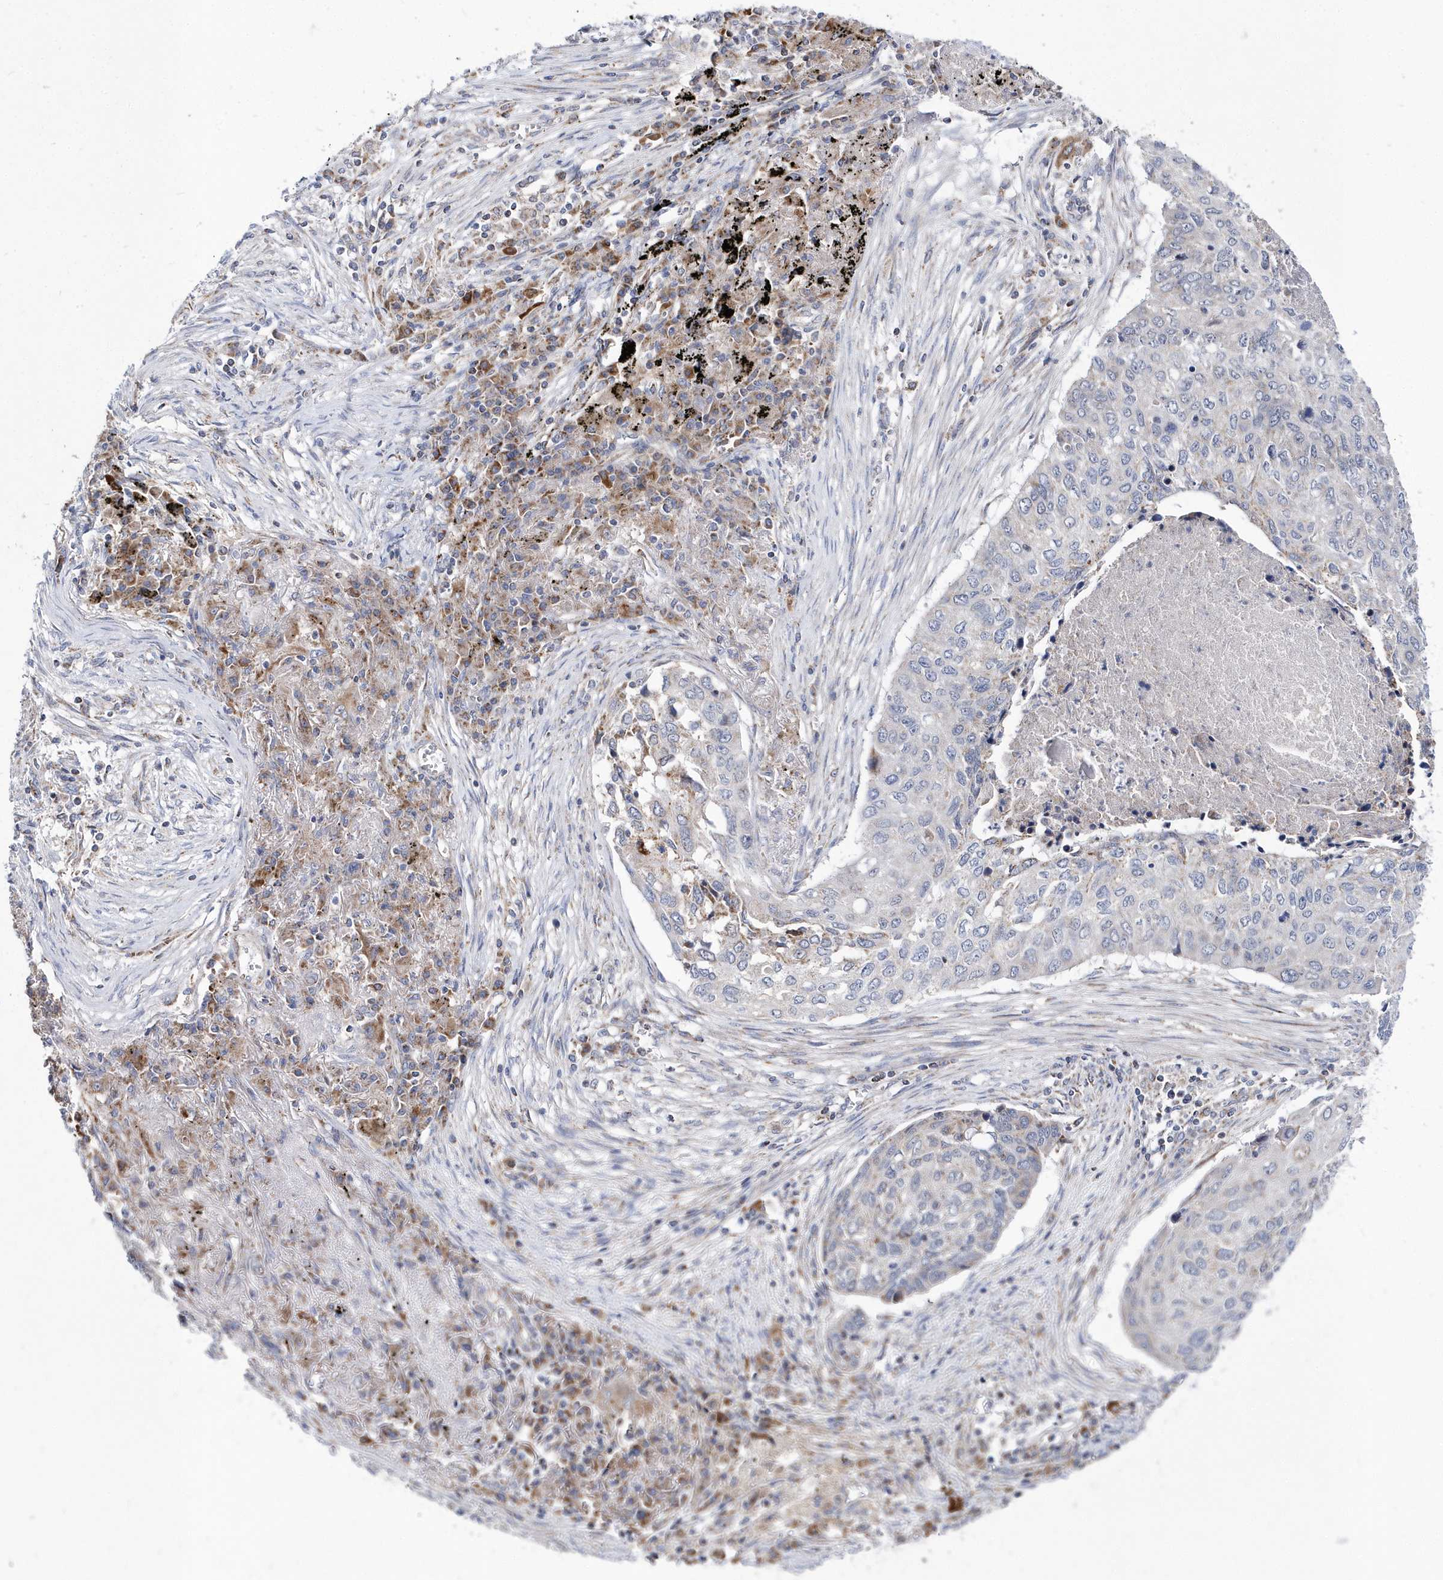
{"staining": {"intensity": "negative", "quantity": "none", "location": "none"}, "tissue": "lung cancer", "cell_type": "Tumor cells", "image_type": "cancer", "snomed": [{"axis": "morphology", "description": "Squamous cell carcinoma, NOS"}, {"axis": "topography", "description": "Lung"}], "caption": "An immunohistochemistry (IHC) micrograph of lung cancer is shown. There is no staining in tumor cells of lung cancer.", "gene": "SPATA5", "patient": {"sex": "female", "age": 63}}